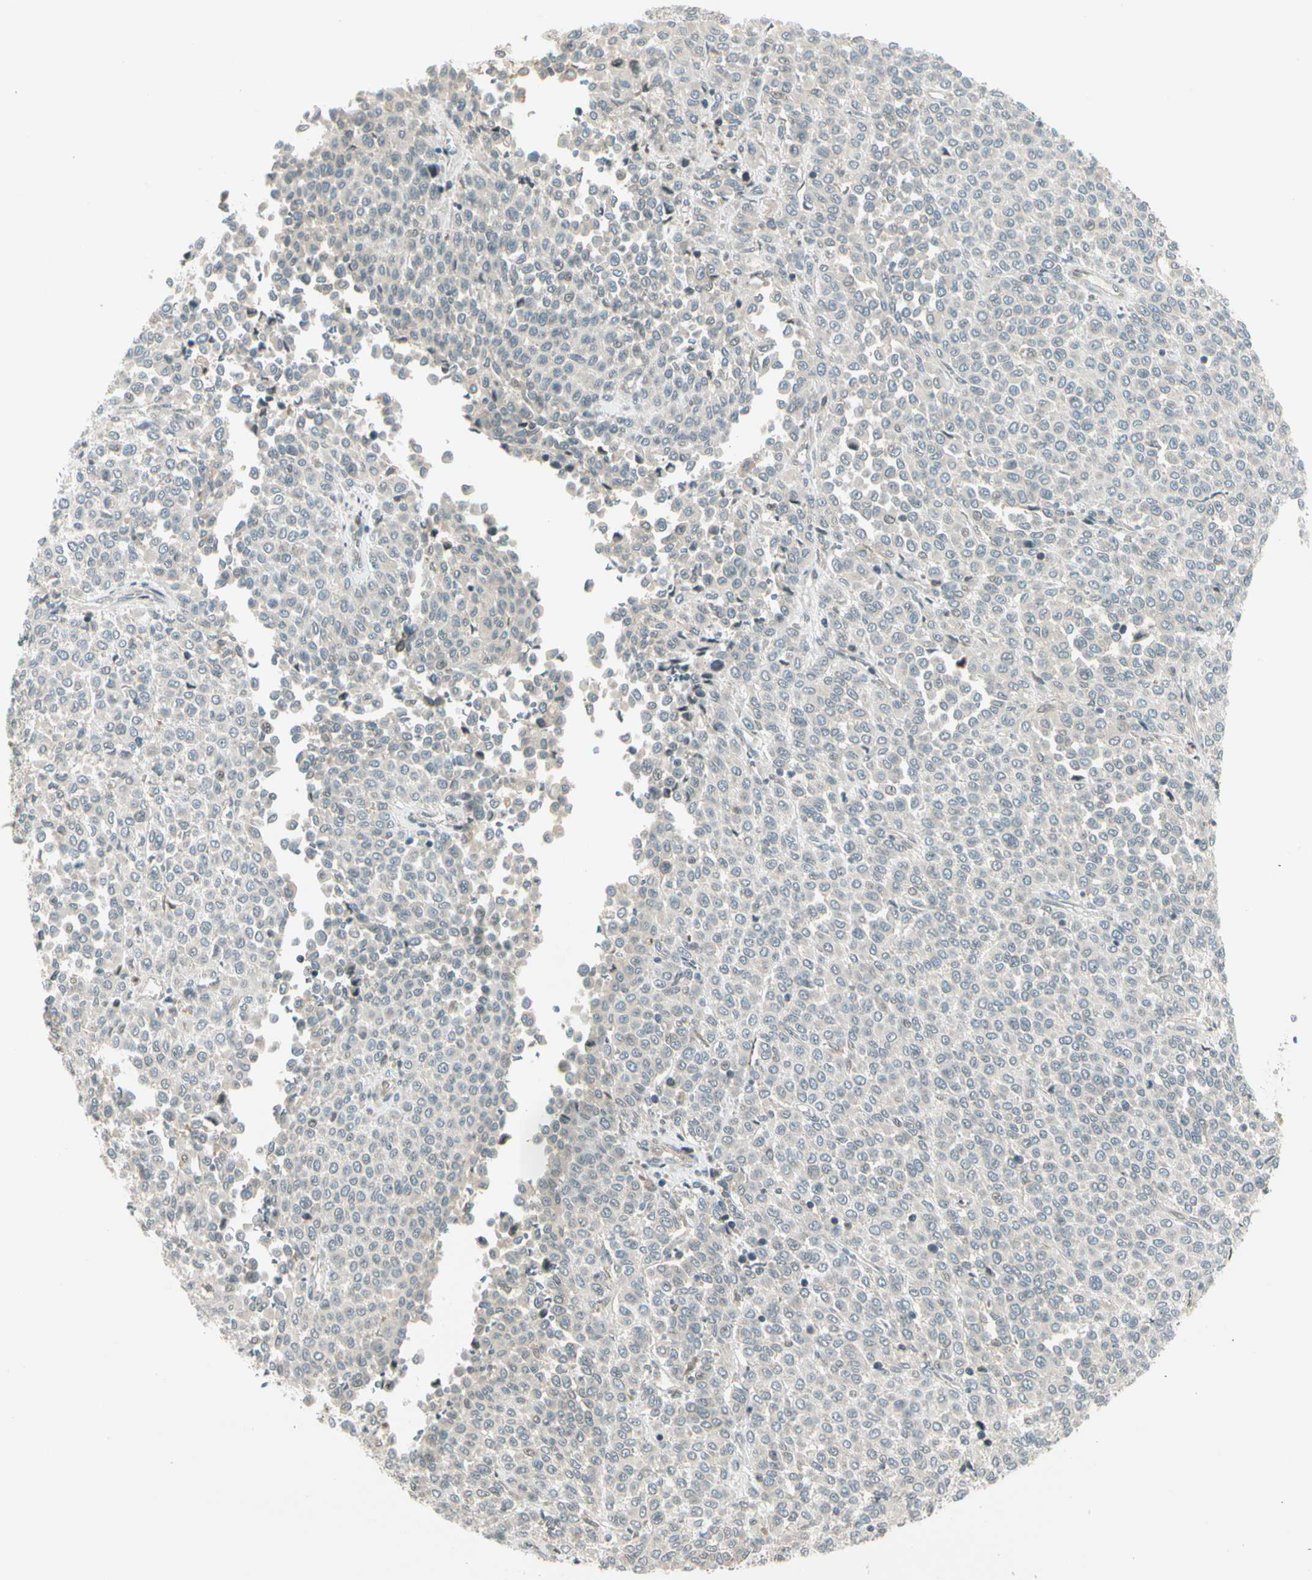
{"staining": {"intensity": "negative", "quantity": "none", "location": "none"}, "tissue": "melanoma", "cell_type": "Tumor cells", "image_type": "cancer", "snomed": [{"axis": "morphology", "description": "Malignant melanoma, Metastatic site"}, {"axis": "topography", "description": "Pancreas"}], "caption": "Micrograph shows no protein positivity in tumor cells of malignant melanoma (metastatic site) tissue.", "gene": "TRIO", "patient": {"sex": "female", "age": 30}}